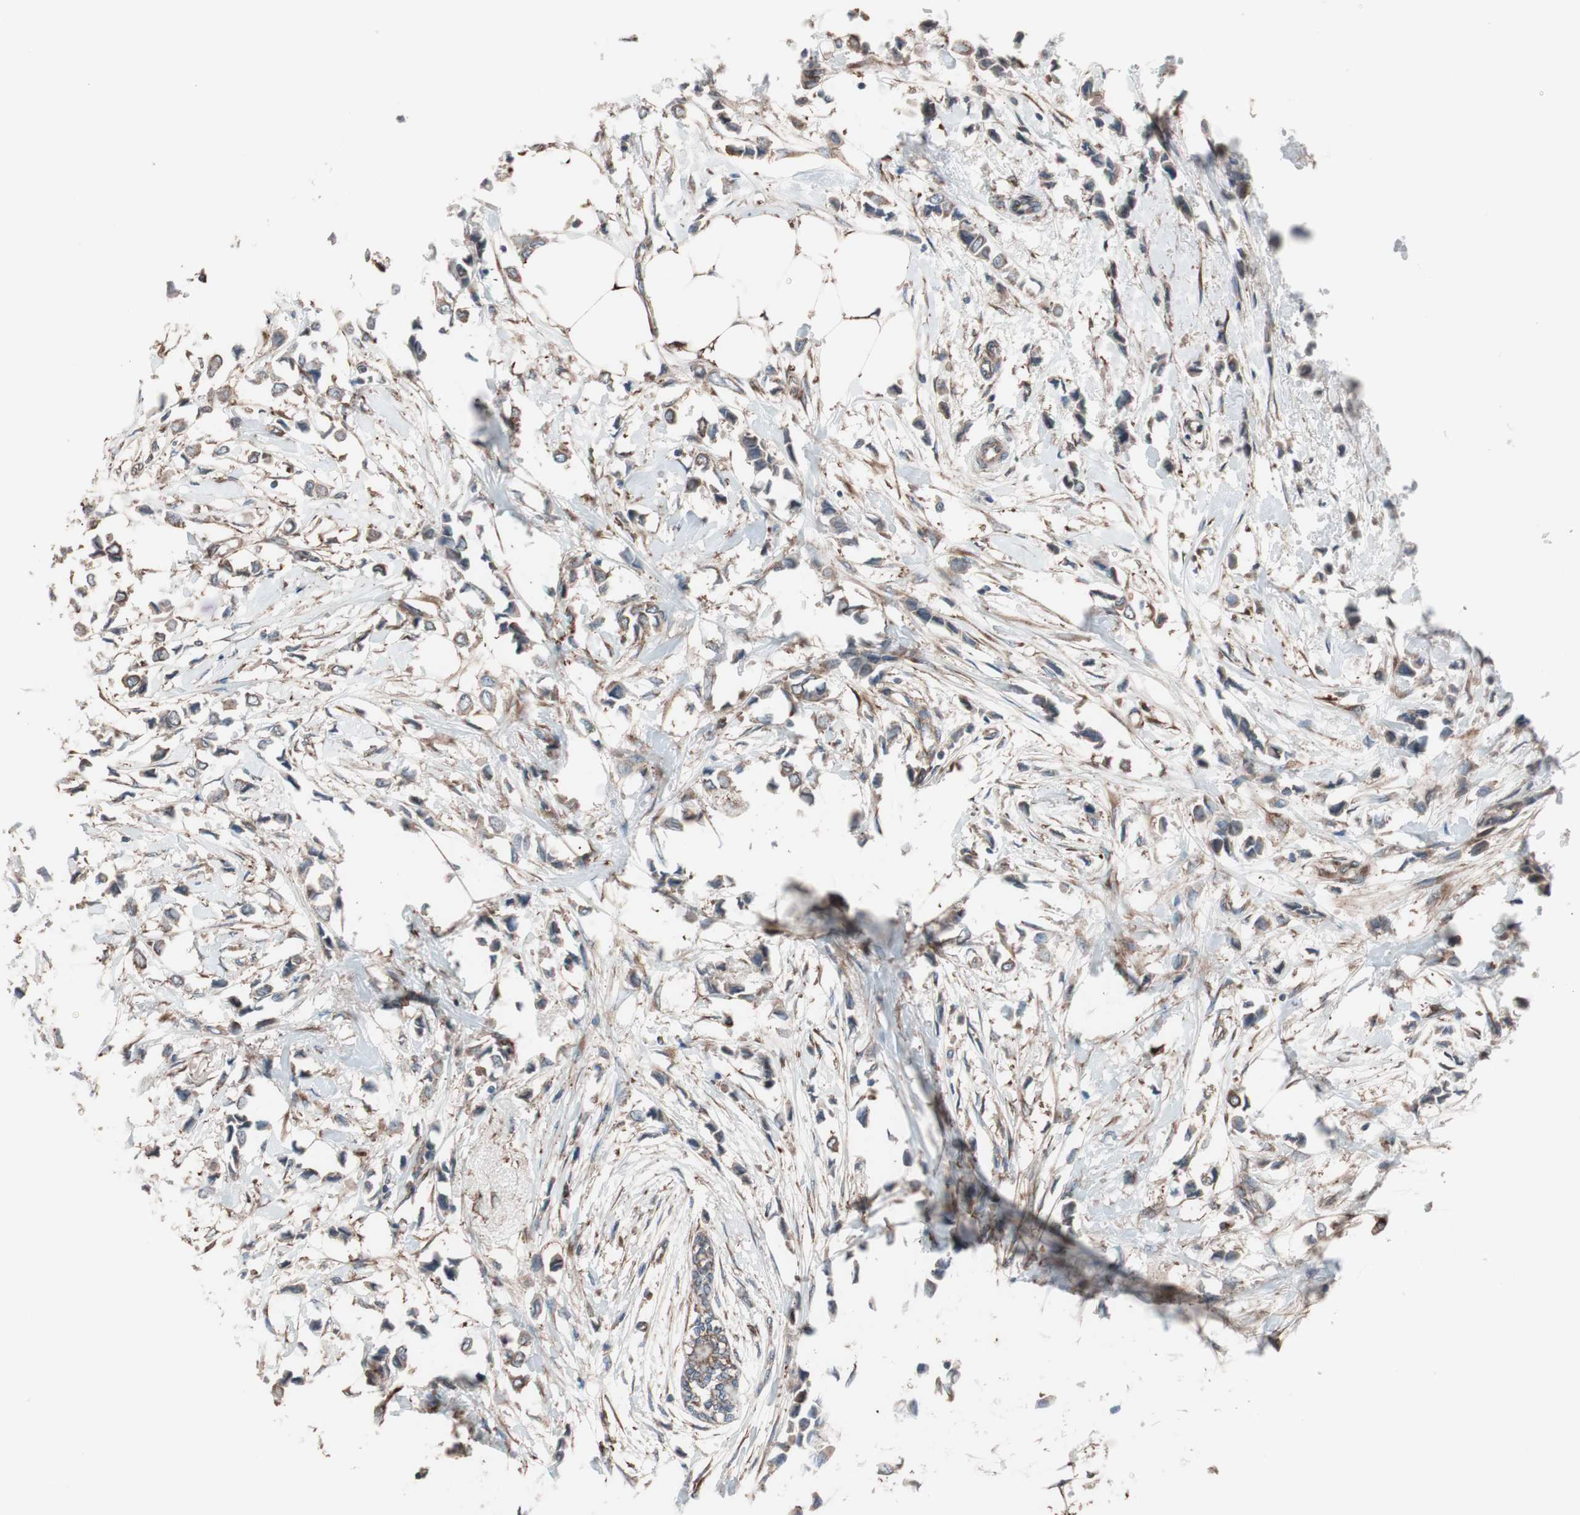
{"staining": {"intensity": "moderate", "quantity": "25%-75%", "location": "cytoplasmic/membranous"}, "tissue": "breast cancer", "cell_type": "Tumor cells", "image_type": "cancer", "snomed": [{"axis": "morphology", "description": "Lobular carcinoma"}, {"axis": "topography", "description": "Breast"}], "caption": "About 25%-75% of tumor cells in human breast cancer demonstrate moderate cytoplasmic/membranous protein expression as visualized by brown immunohistochemical staining.", "gene": "SEC31A", "patient": {"sex": "female", "age": 51}}